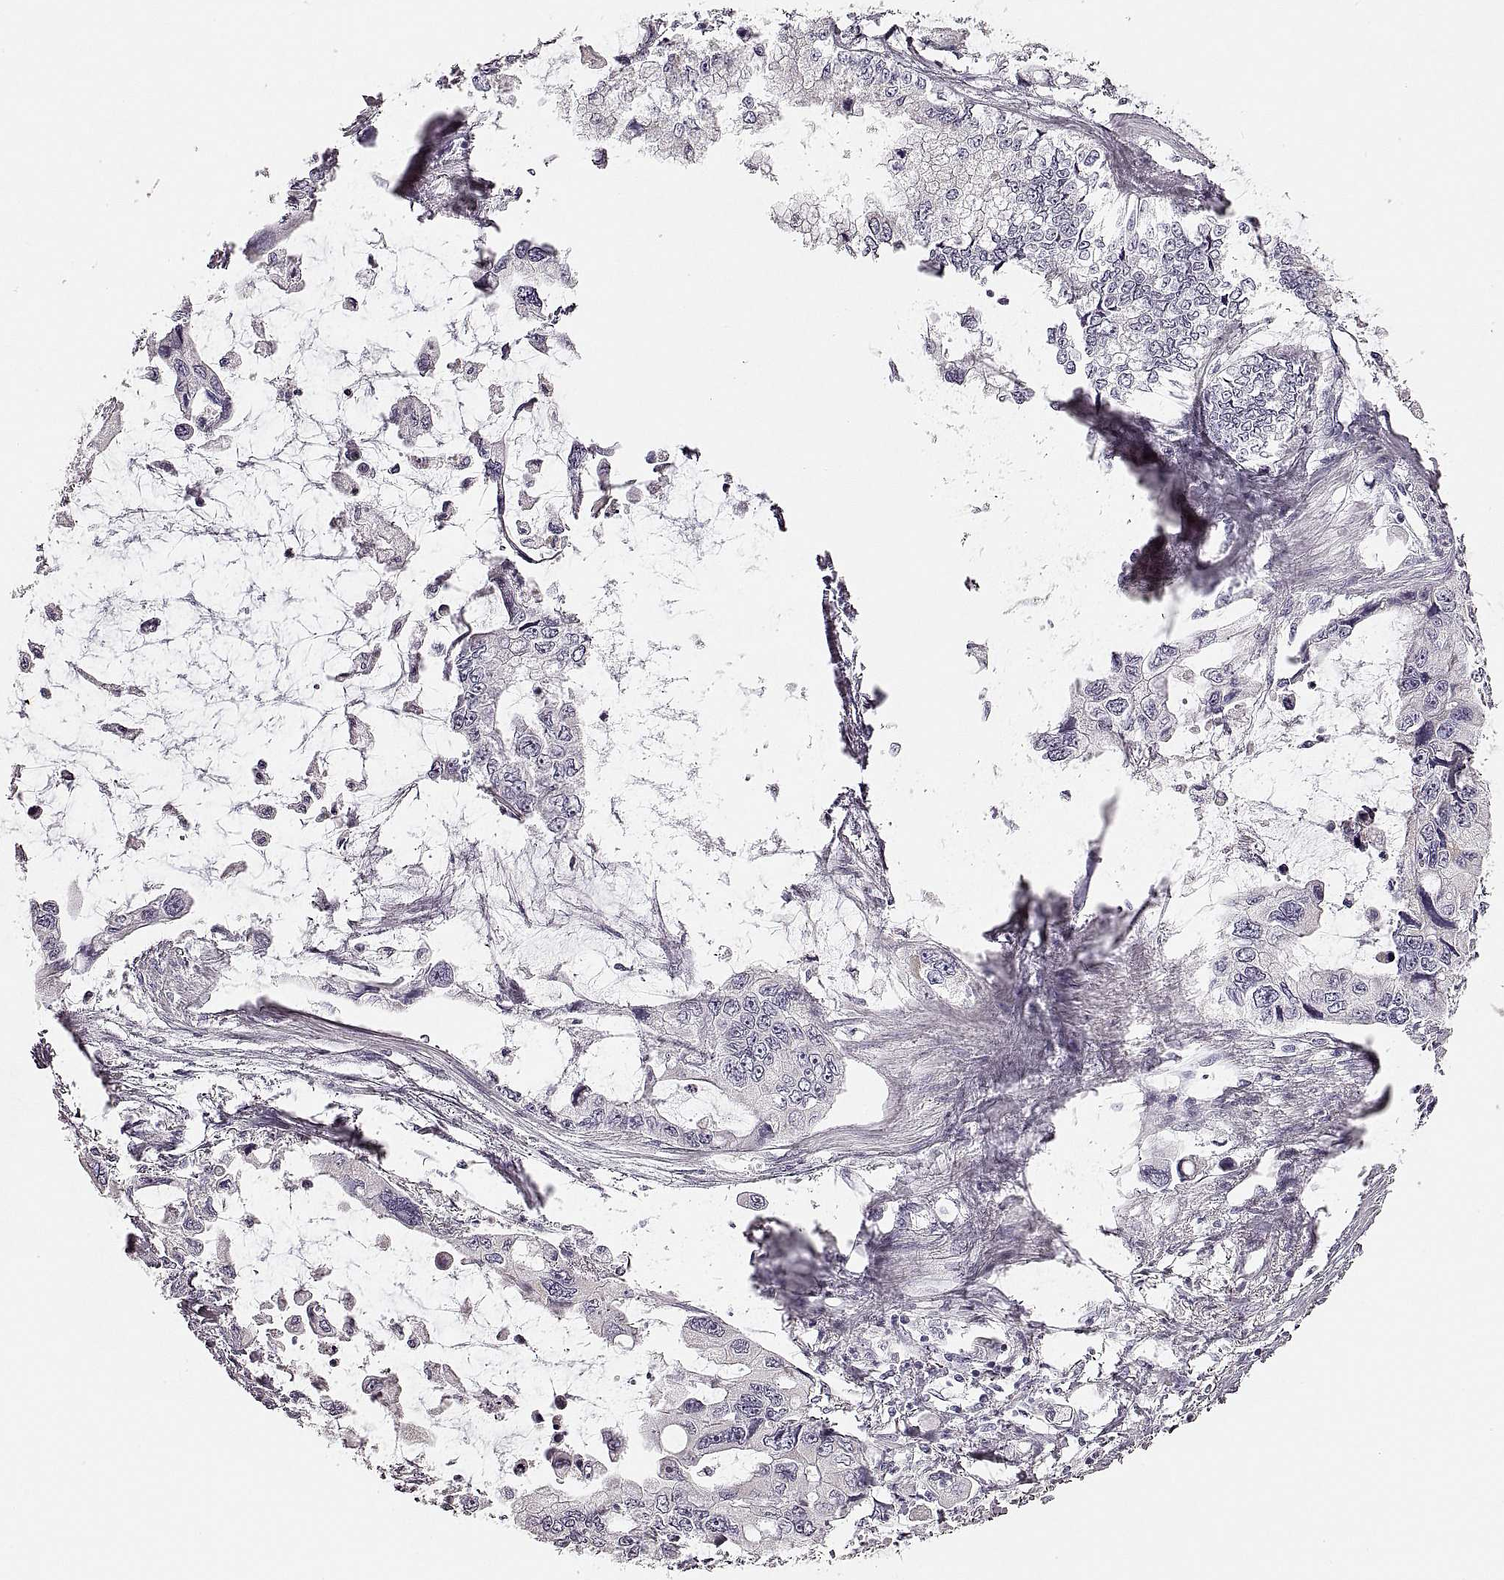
{"staining": {"intensity": "negative", "quantity": "none", "location": "none"}, "tissue": "stomach cancer", "cell_type": "Tumor cells", "image_type": "cancer", "snomed": [{"axis": "morphology", "description": "Adenocarcinoma, NOS"}, {"axis": "topography", "description": "Pancreas"}, {"axis": "topography", "description": "Stomach, upper"}, {"axis": "topography", "description": "Stomach"}], "caption": "IHC image of human stomach adenocarcinoma stained for a protein (brown), which displays no expression in tumor cells. (DAB IHC visualized using brightfield microscopy, high magnification).", "gene": "RDH13", "patient": {"sex": "male", "age": 77}}